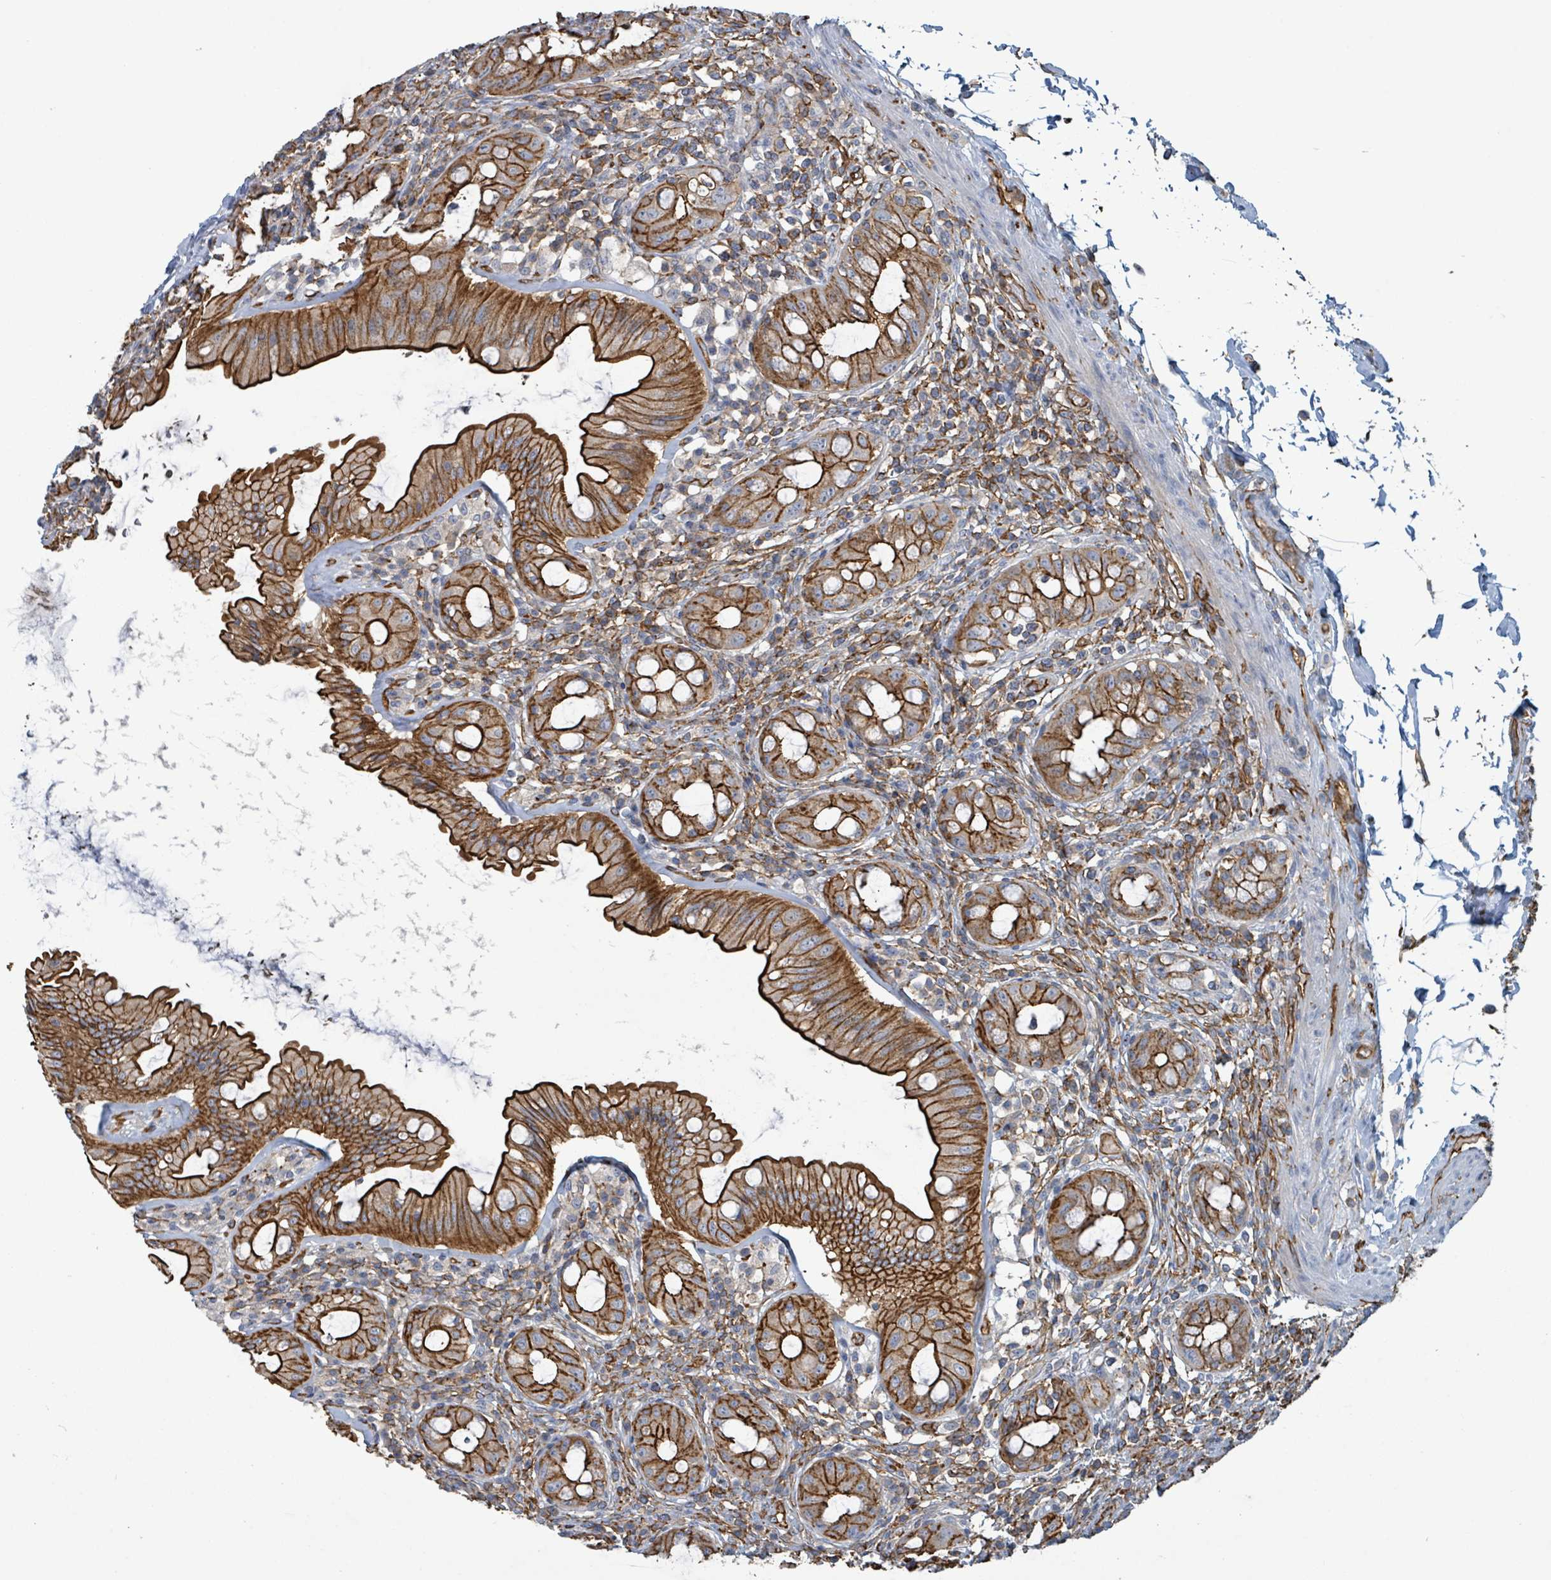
{"staining": {"intensity": "strong", "quantity": ">75%", "location": "cytoplasmic/membranous"}, "tissue": "rectum", "cell_type": "Glandular cells", "image_type": "normal", "snomed": [{"axis": "morphology", "description": "Normal tissue, NOS"}, {"axis": "topography", "description": "Rectum"}], "caption": "Protein staining of benign rectum exhibits strong cytoplasmic/membranous staining in approximately >75% of glandular cells. (brown staining indicates protein expression, while blue staining denotes nuclei).", "gene": "LDOC1", "patient": {"sex": "female", "age": 57}}